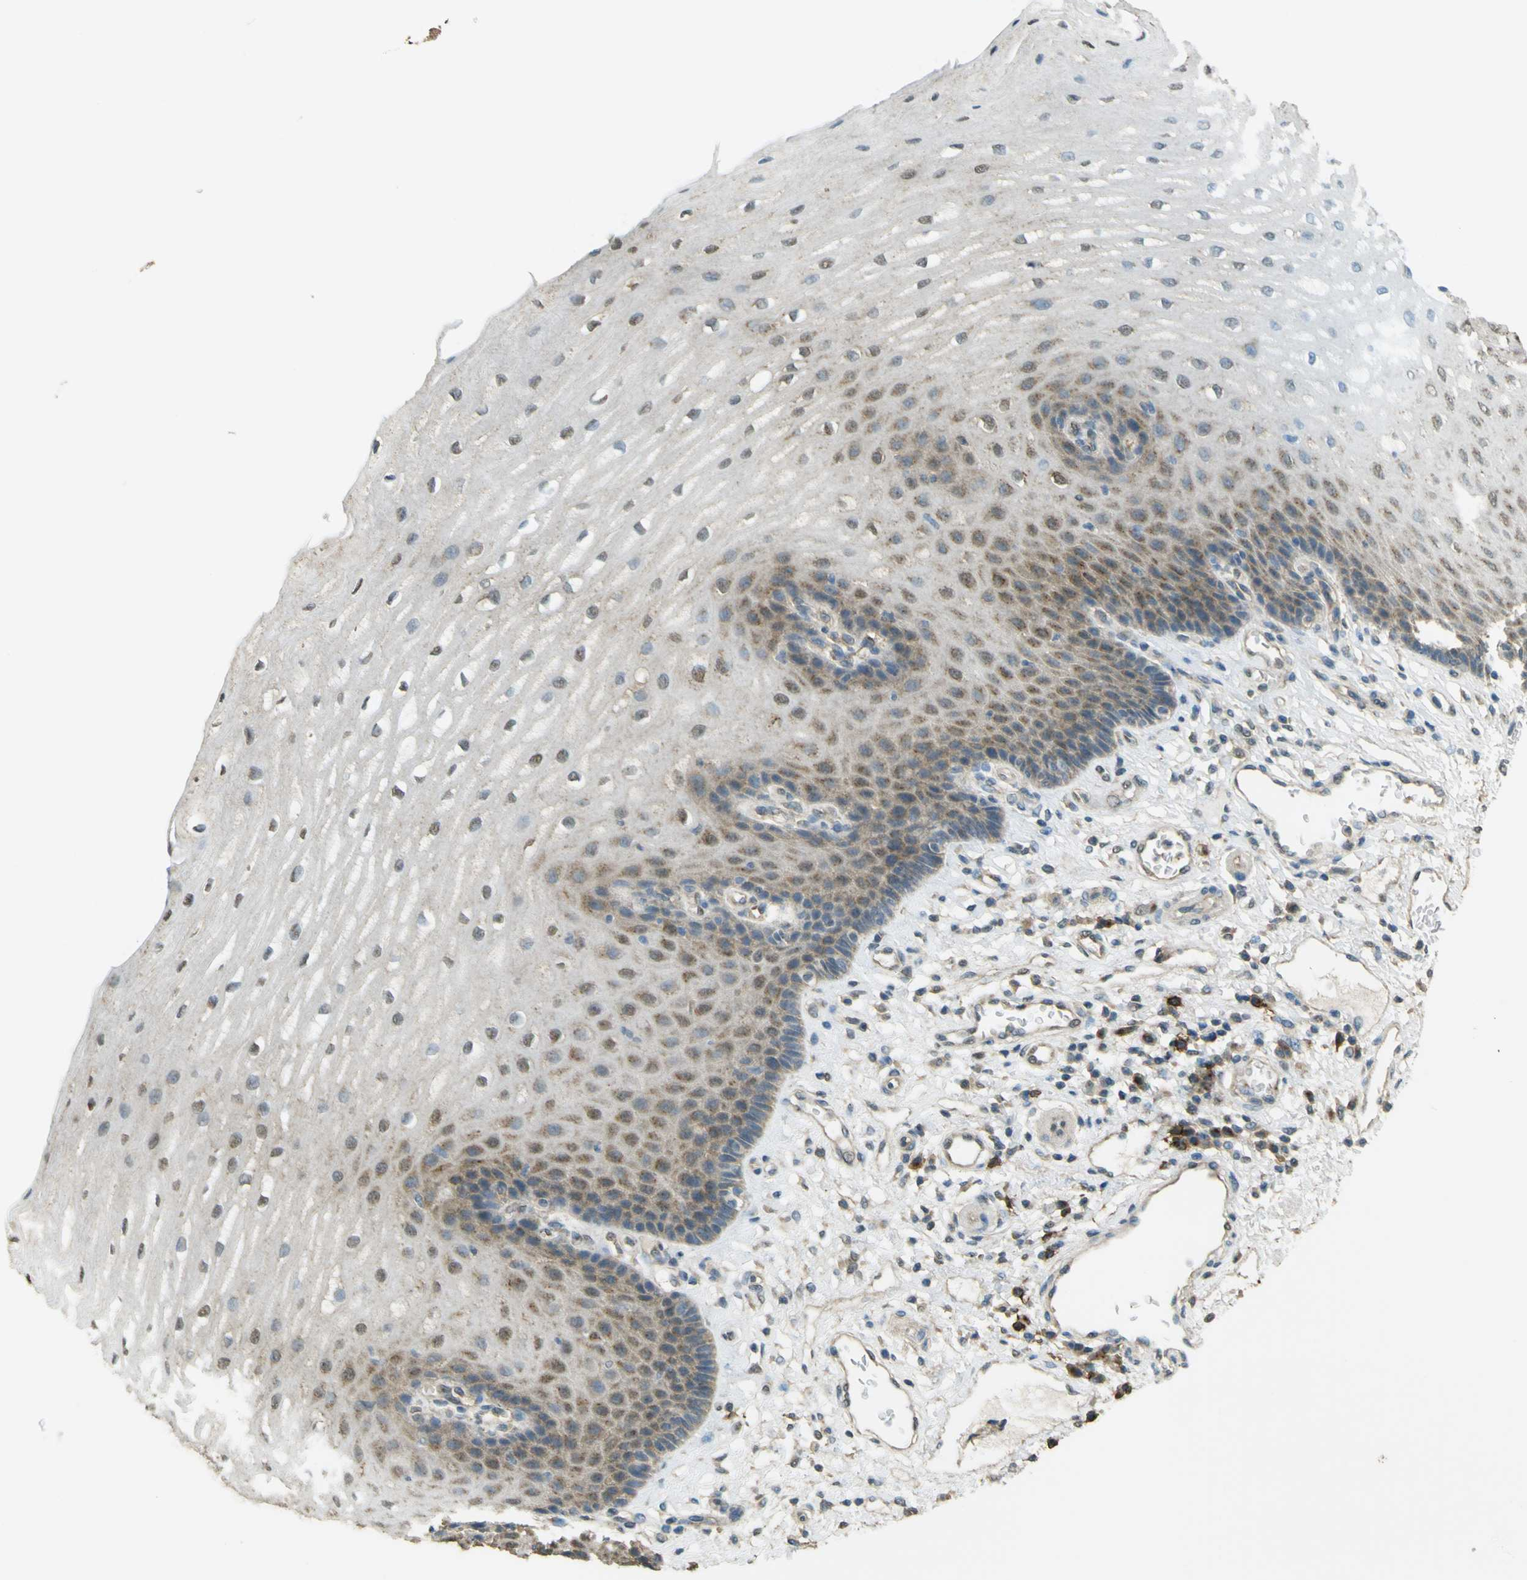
{"staining": {"intensity": "moderate", "quantity": "25%-75%", "location": "cytoplasmic/membranous"}, "tissue": "esophagus", "cell_type": "Squamous epithelial cells", "image_type": "normal", "snomed": [{"axis": "morphology", "description": "Normal tissue, NOS"}, {"axis": "topography", "description": "Esophagus"}], "caption": "An immunohistochemistry (IHC) image of benign tissue is shown. Protein staining in brown highlights moderate cytoplasmic/membranous positivity in esophagus within squamous epithelial cells. (IHC, brightfield microscopy, high magnification).", "gene": "GOLGA1", "patient": {"sex": "male", "age": 54}}